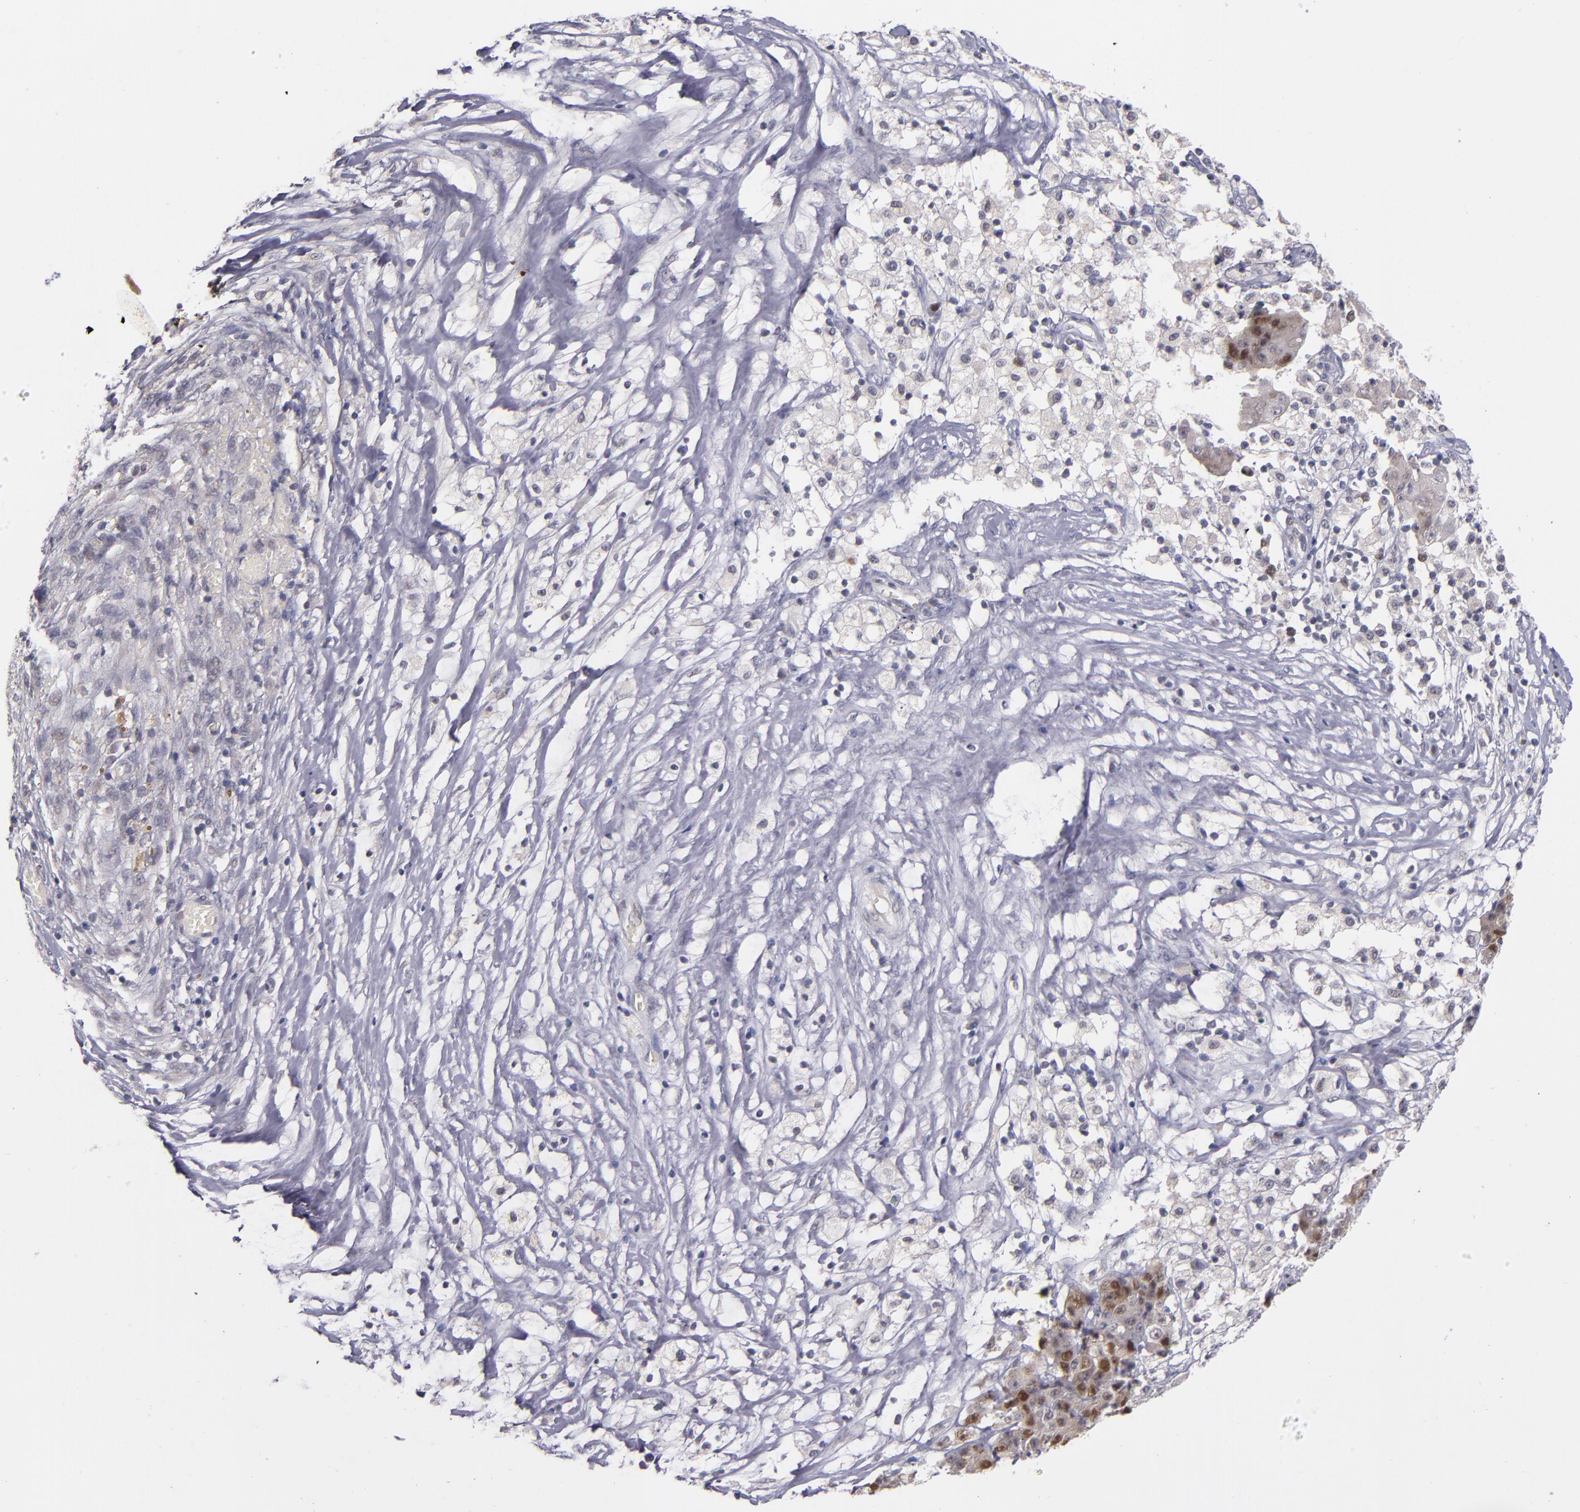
{"staining": {"intensity": "strong", "quantity": "25%-75%", "location": "nuclear"}, "tissue": "ovarian cancer", "cell_type": "Tumor cells", "image_type": "cancer", "snomed": [{"axis": "morphology", "description": "Carcinoma, endometroid"}, {"axis": "topography", "description": "Ovary"}], "caption": "Ovarian endometroid carcinoma tissue shows strong nuclear positivity in about 25%-75% of tumor cells", "gene": "CDC7", "patient": {"sex": "female", "age": 42}}